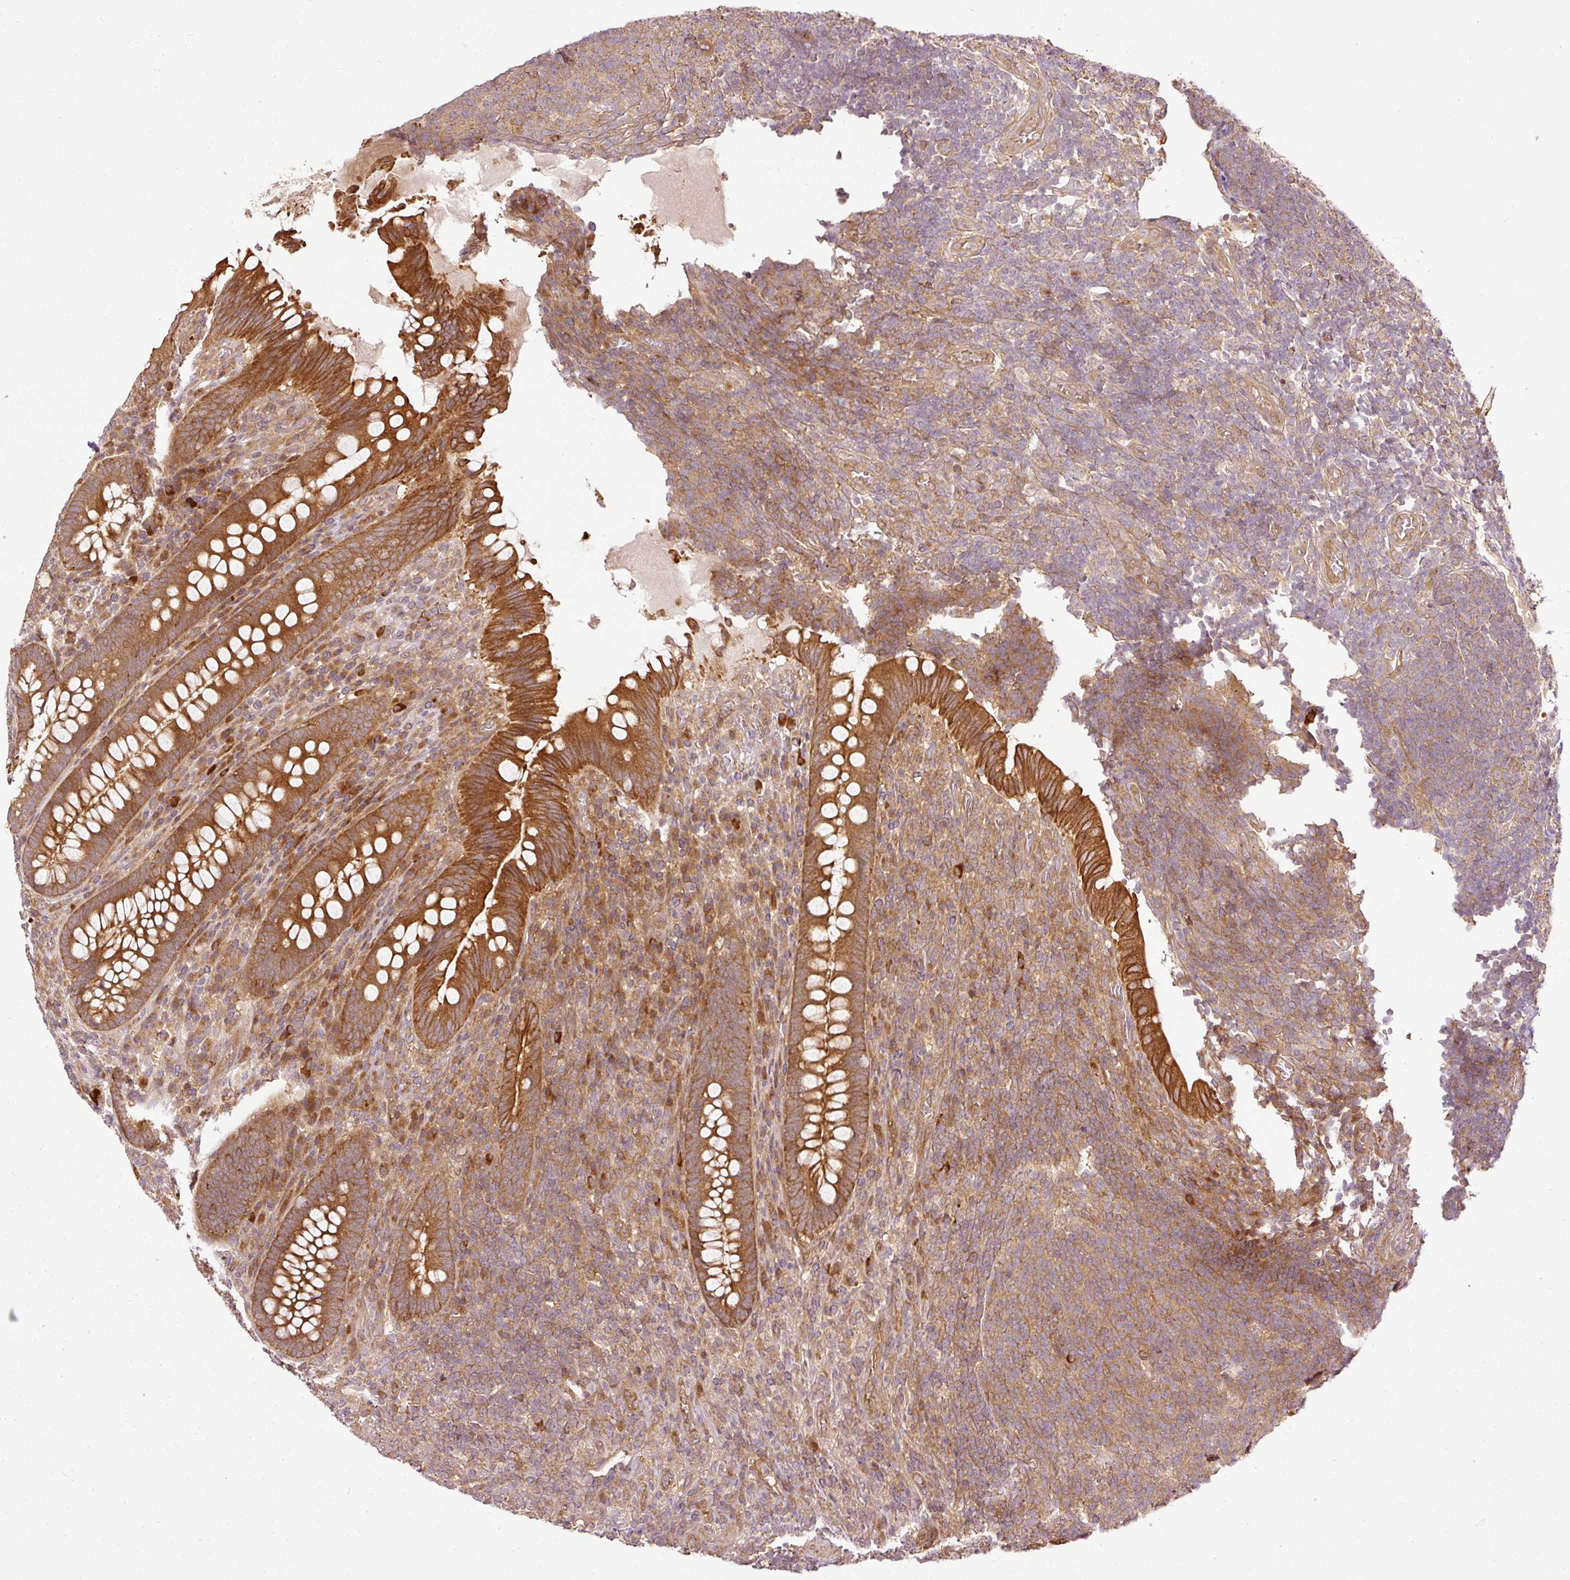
{"staining": {"intensity": "strong", "quantity": ">75%", "location": "cytoplasmic/membranous"}, "tissue": "appendix", "cell_type": "Glandular cells", "image_type": "normal", "snomed": [{"axis": "morphology", "description": "Normal tissue, NOS"}, {"axis": "topography", "description": "Appendix"}], "caption": "High-magnification brightfield microscopy of benign appendix stained with DAB (3,3'-diaminobenzidine) (brown) and counterstained with hematoxylin (blue). glandular cells exhibit strong cytoplasmic/membranous staining is appreciated in about>75% of cells.", "gene": "MIF4GD", "patient": {"sex": "female", "age": 43}}